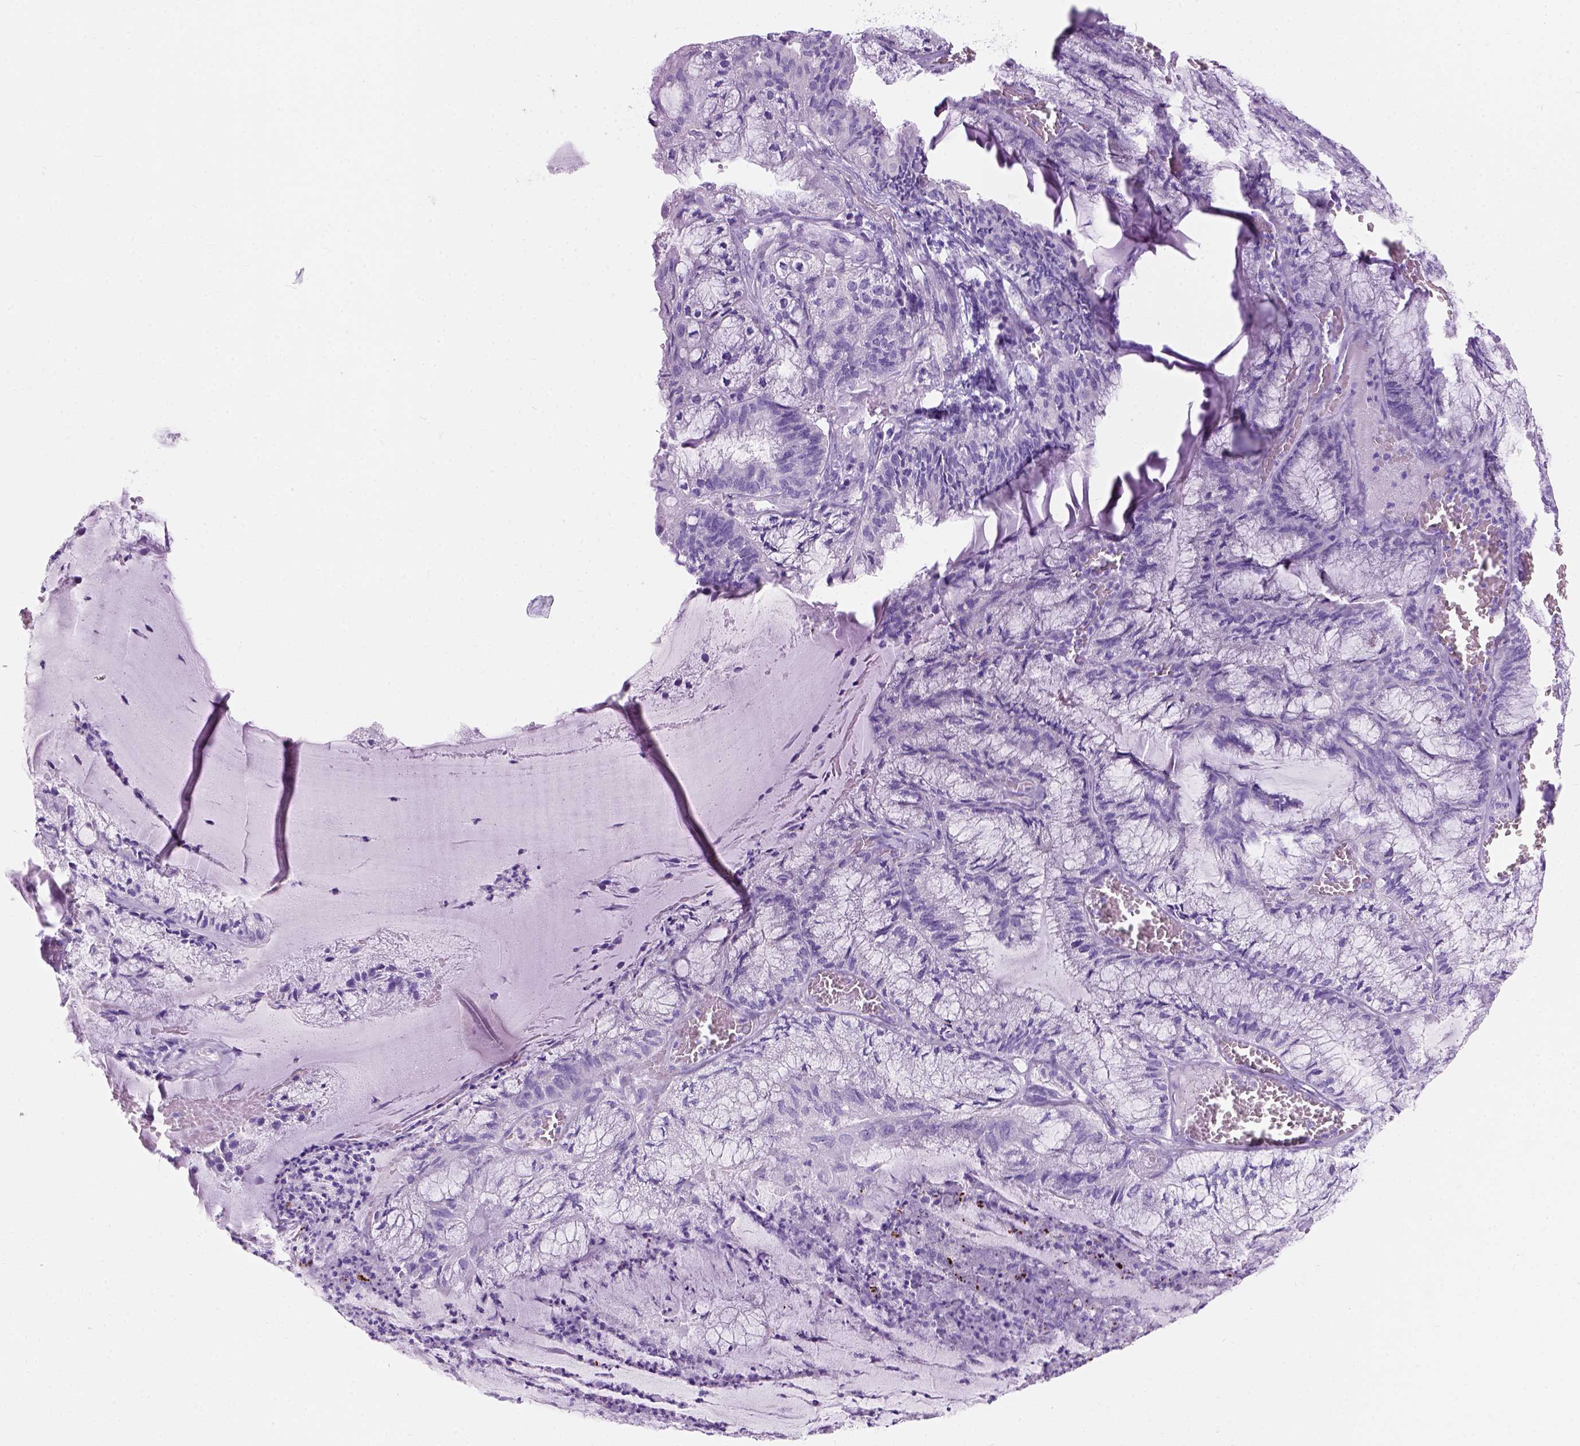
{"staining": {"intensity": "negative", "quantity": "none", "location": "none"}, "tissue": "endometrial cancer", "cell_type": "Tumor cells", "image_type": "cancer", "snomed": [{"axis": "morphology", "description": "Carcinoma, NOS"}, {"axis": "topography", "description": "Endometrium"}], "caption": "Immunohistochemistry (IHC) of carcinoma (endometrial) shows no positivity in tumor cells. (Stains: DAB (3,3'-diaminobenzidine) immunohistochemistry with hematoxylin counter stain, Microscopy: brightfield microscopy at high magnification).", "gene": "C7orf57", "patient": {"sex": "female", "age": 62}}